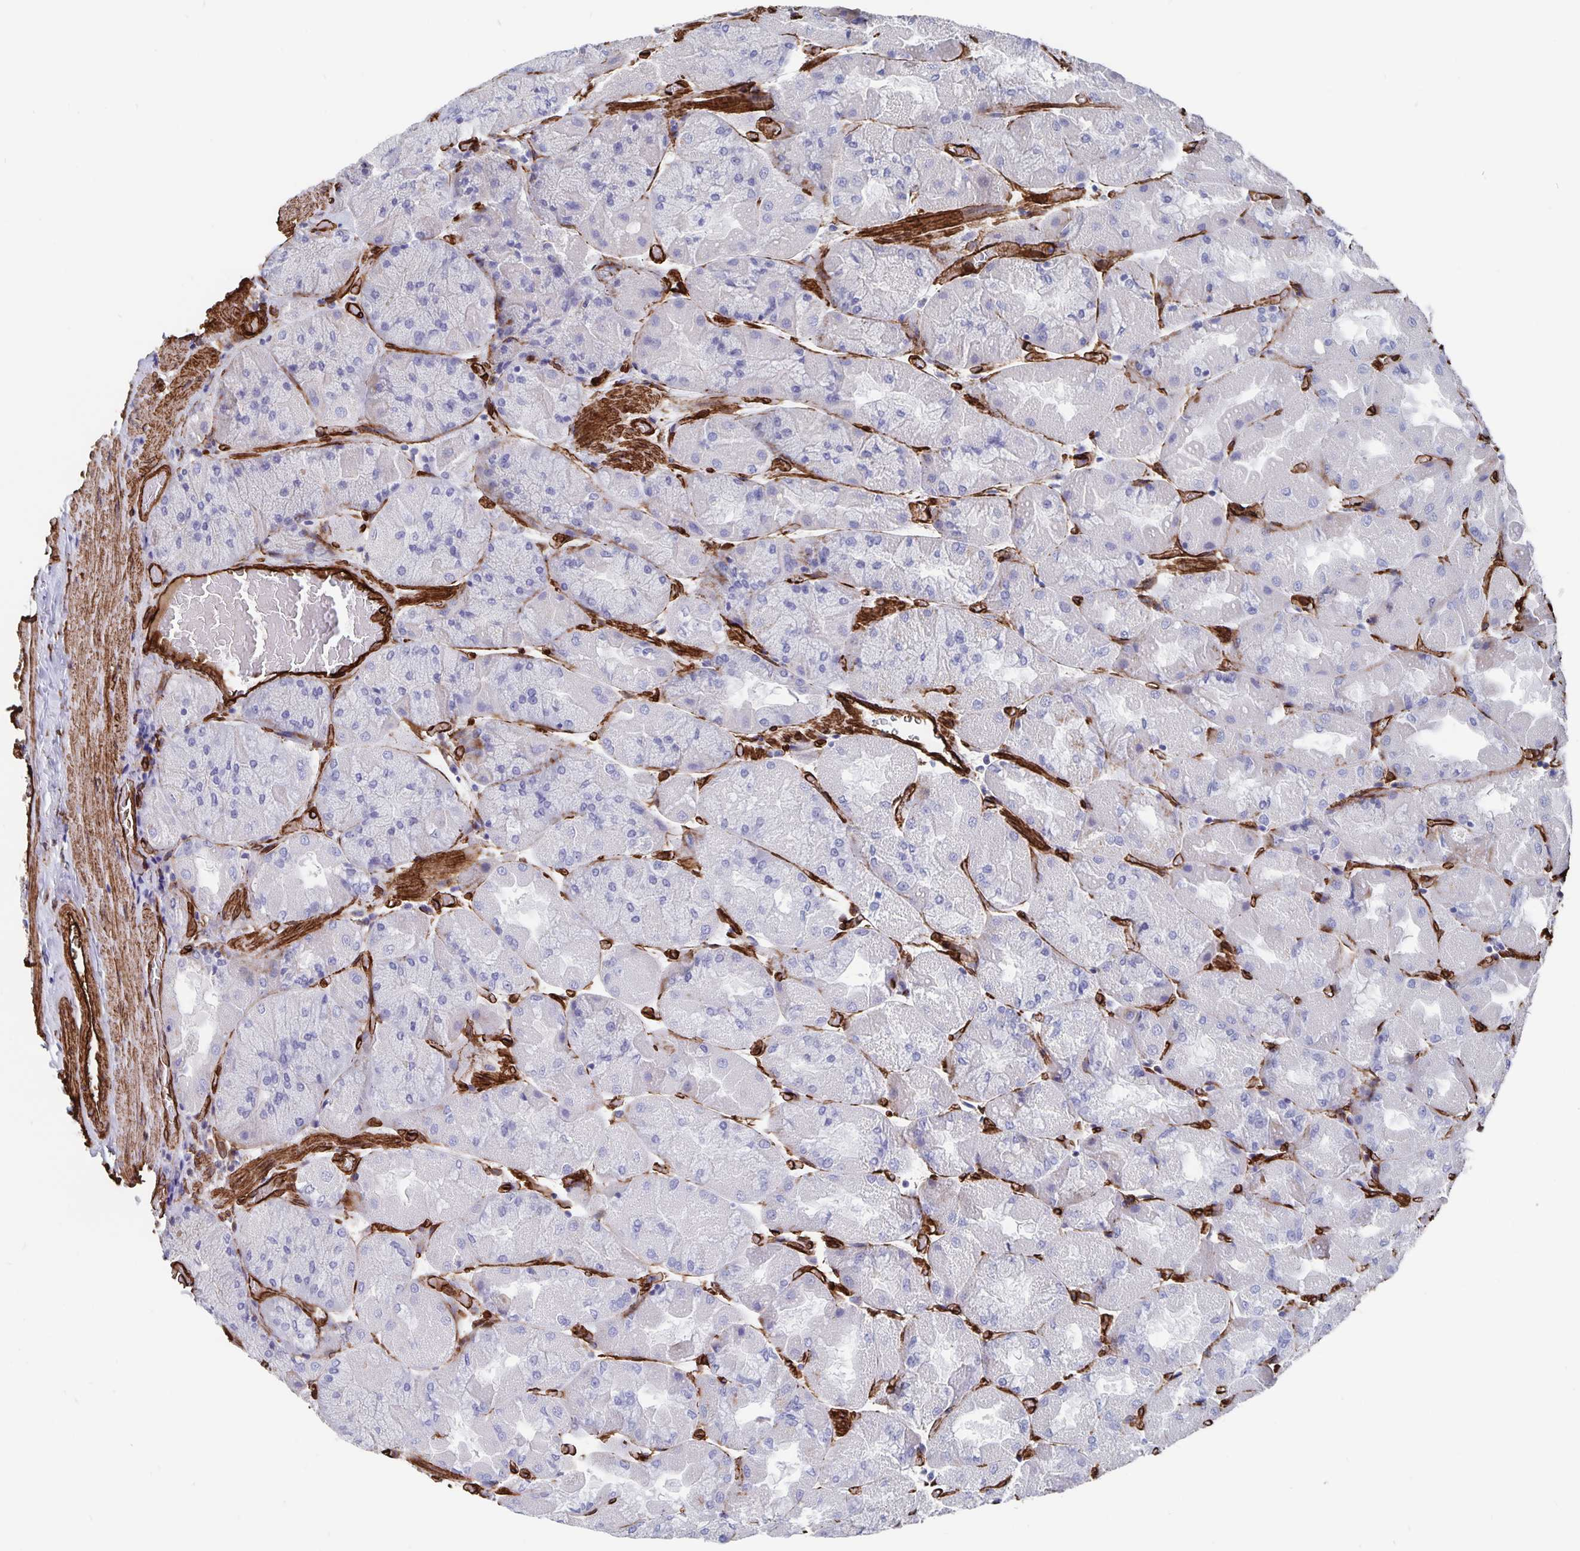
{"staining": {"intensity": "negative", "quantity": "none", "location": "none"}, "tissue": "stomach", "cell_type": "Glandular cells", "image_type": "normal", "snomed": [{"axis": "morphology", "description": "Normal tissue, NOS"}, {"axis": "topography", "description": "Stomach"}], "caption": "Immunohistochemistry (IHC) photomicrograph of benign stomach: human stomach stained with DAB shows no significant protein positivity in glandular cells.", "gene": "DCHS2", "patient": {"sex": "female", "age": 61}}